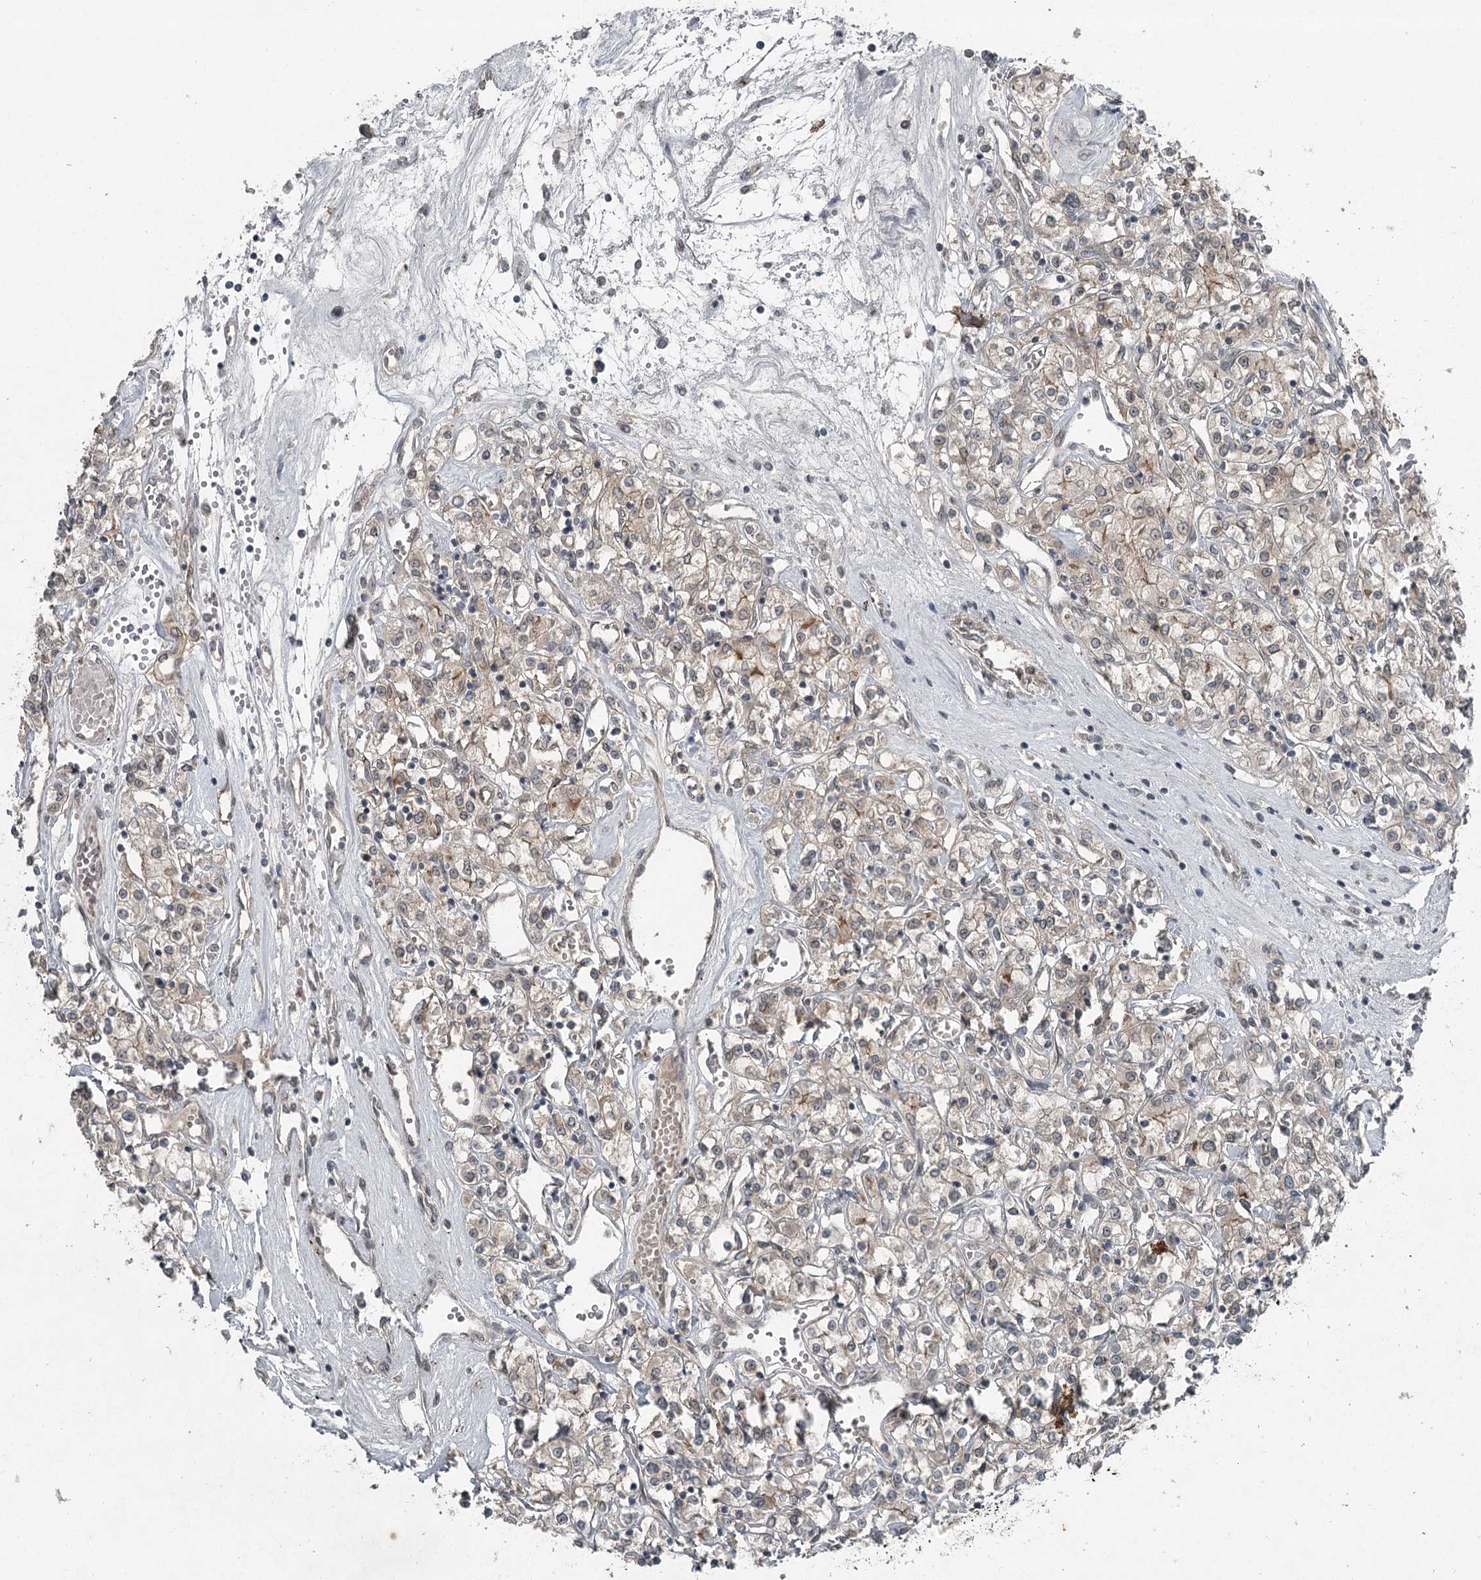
{"staining": {"intensity": "weak", "quantity": "25%-75%", "location": "cytoplasmic/membranous"}, "tissue": "renal cancer", "cell_type": "Tumor cells", "image_type": "cancer", "snomed": [{"axis": "morphology", "description": "Adenocarcinoma, NOS"}, {"axis": "topography", "description": "Kidney"}], "caption": "A brown stain labels weak cytoplasmic/membranous staining of a protein in human renal adenocarcinoma tumor cells.", "gene": "SLC39A8", "patient": {"sex": "female", "age": 59}}